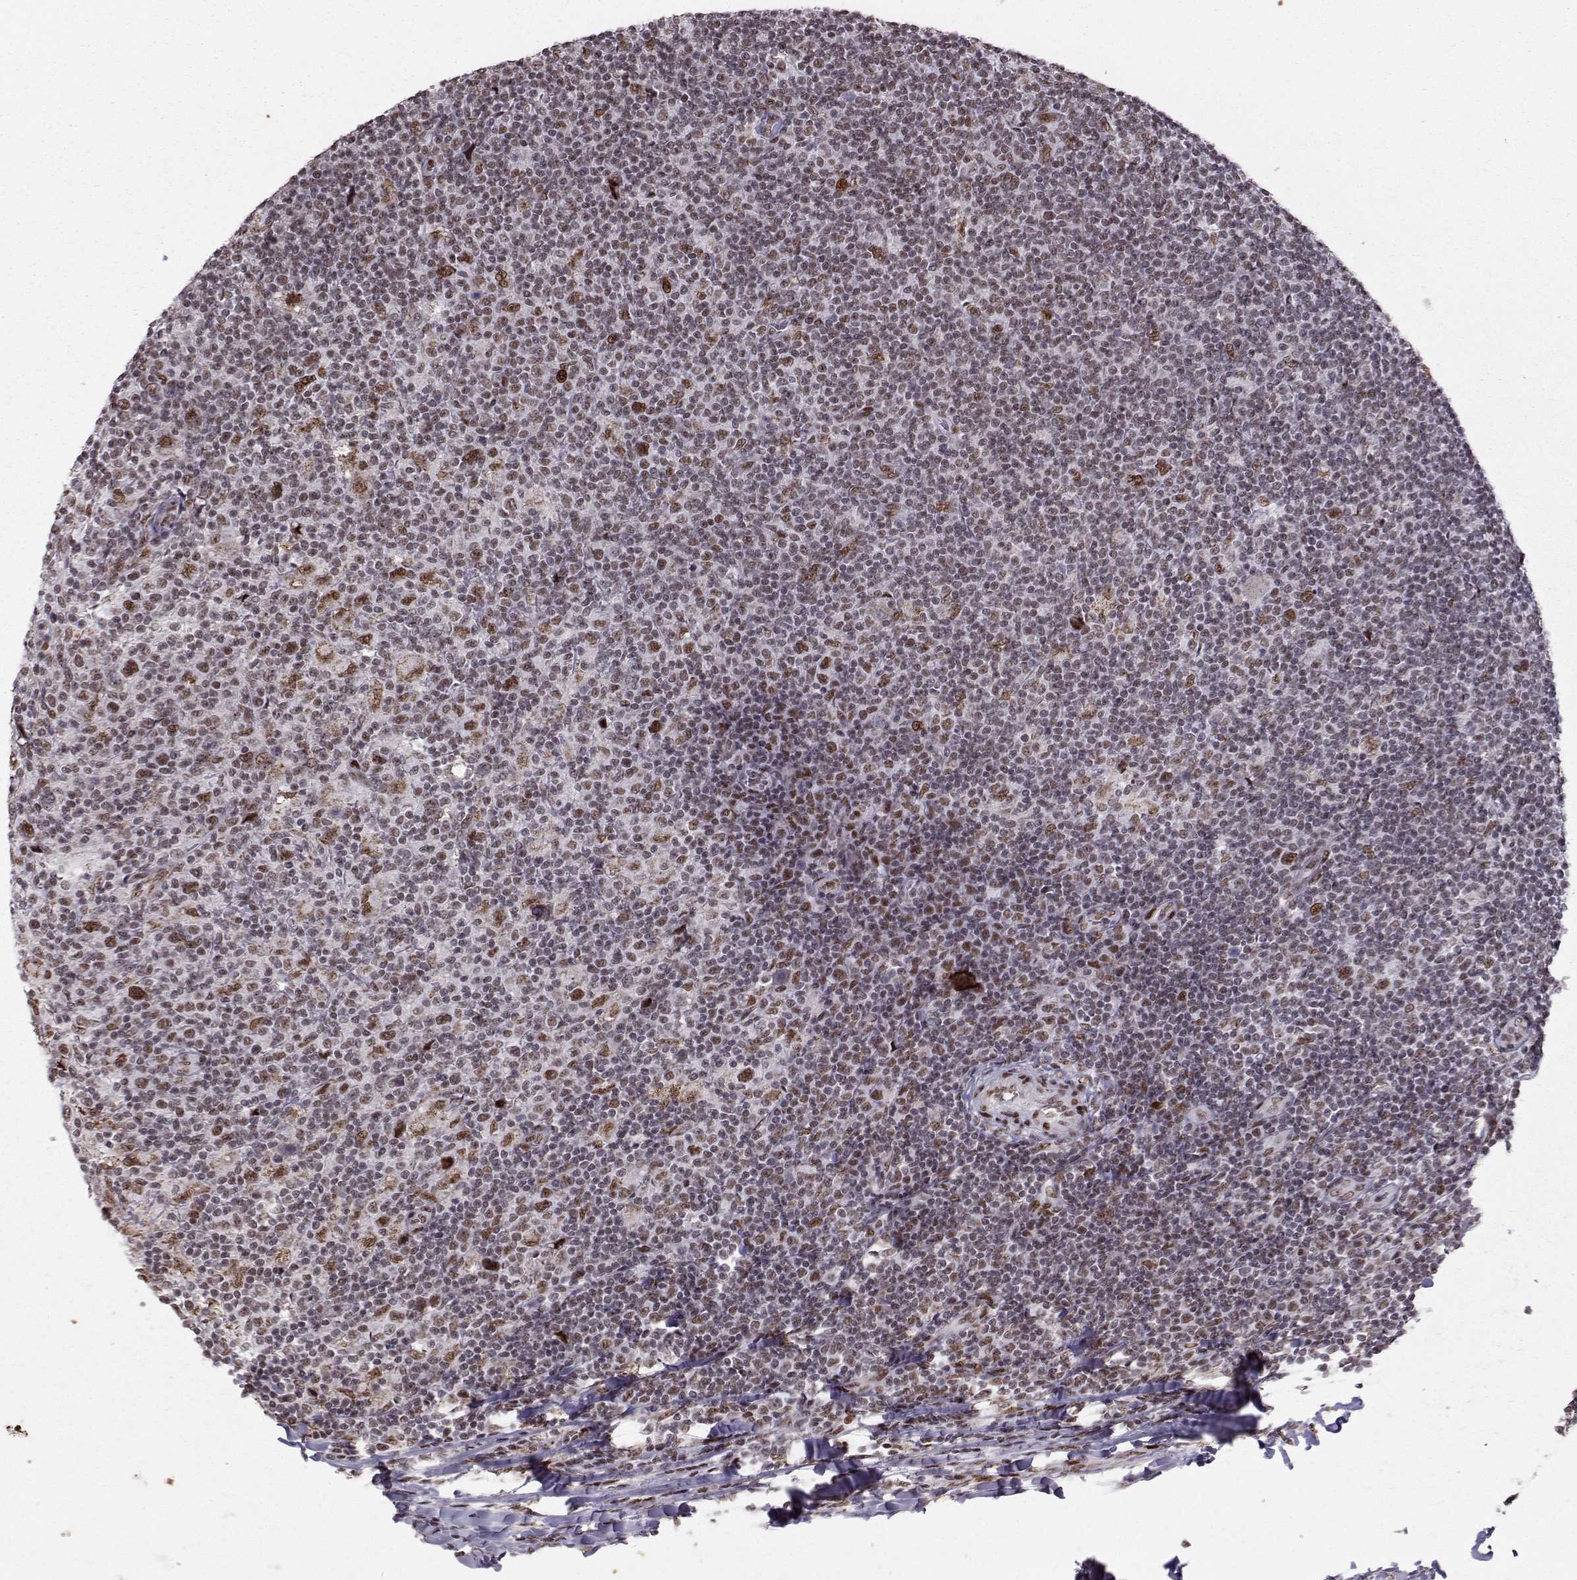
{"staining": {"intensity": "strong", "quantity": ">75%", "location": "nuclear"}, "tissue": "lymphoma", "cell_type": "Tumor cells", "image_type": "cancer", "snomed": [{"axis": "morphology", "description": "Hodgkin's disease, NOS"}, {"axis": "topography", "description": "Lymph node"}], "caption": "Protein staining demonstrates strong nuclear expression in approximately >75% of tumor cells in Hodgkin's disease. (DAB IHC with brightfield microscopy, high magnification).", "gene": "SNAPC2", "patient": {"sex": "male", "age": 40}}